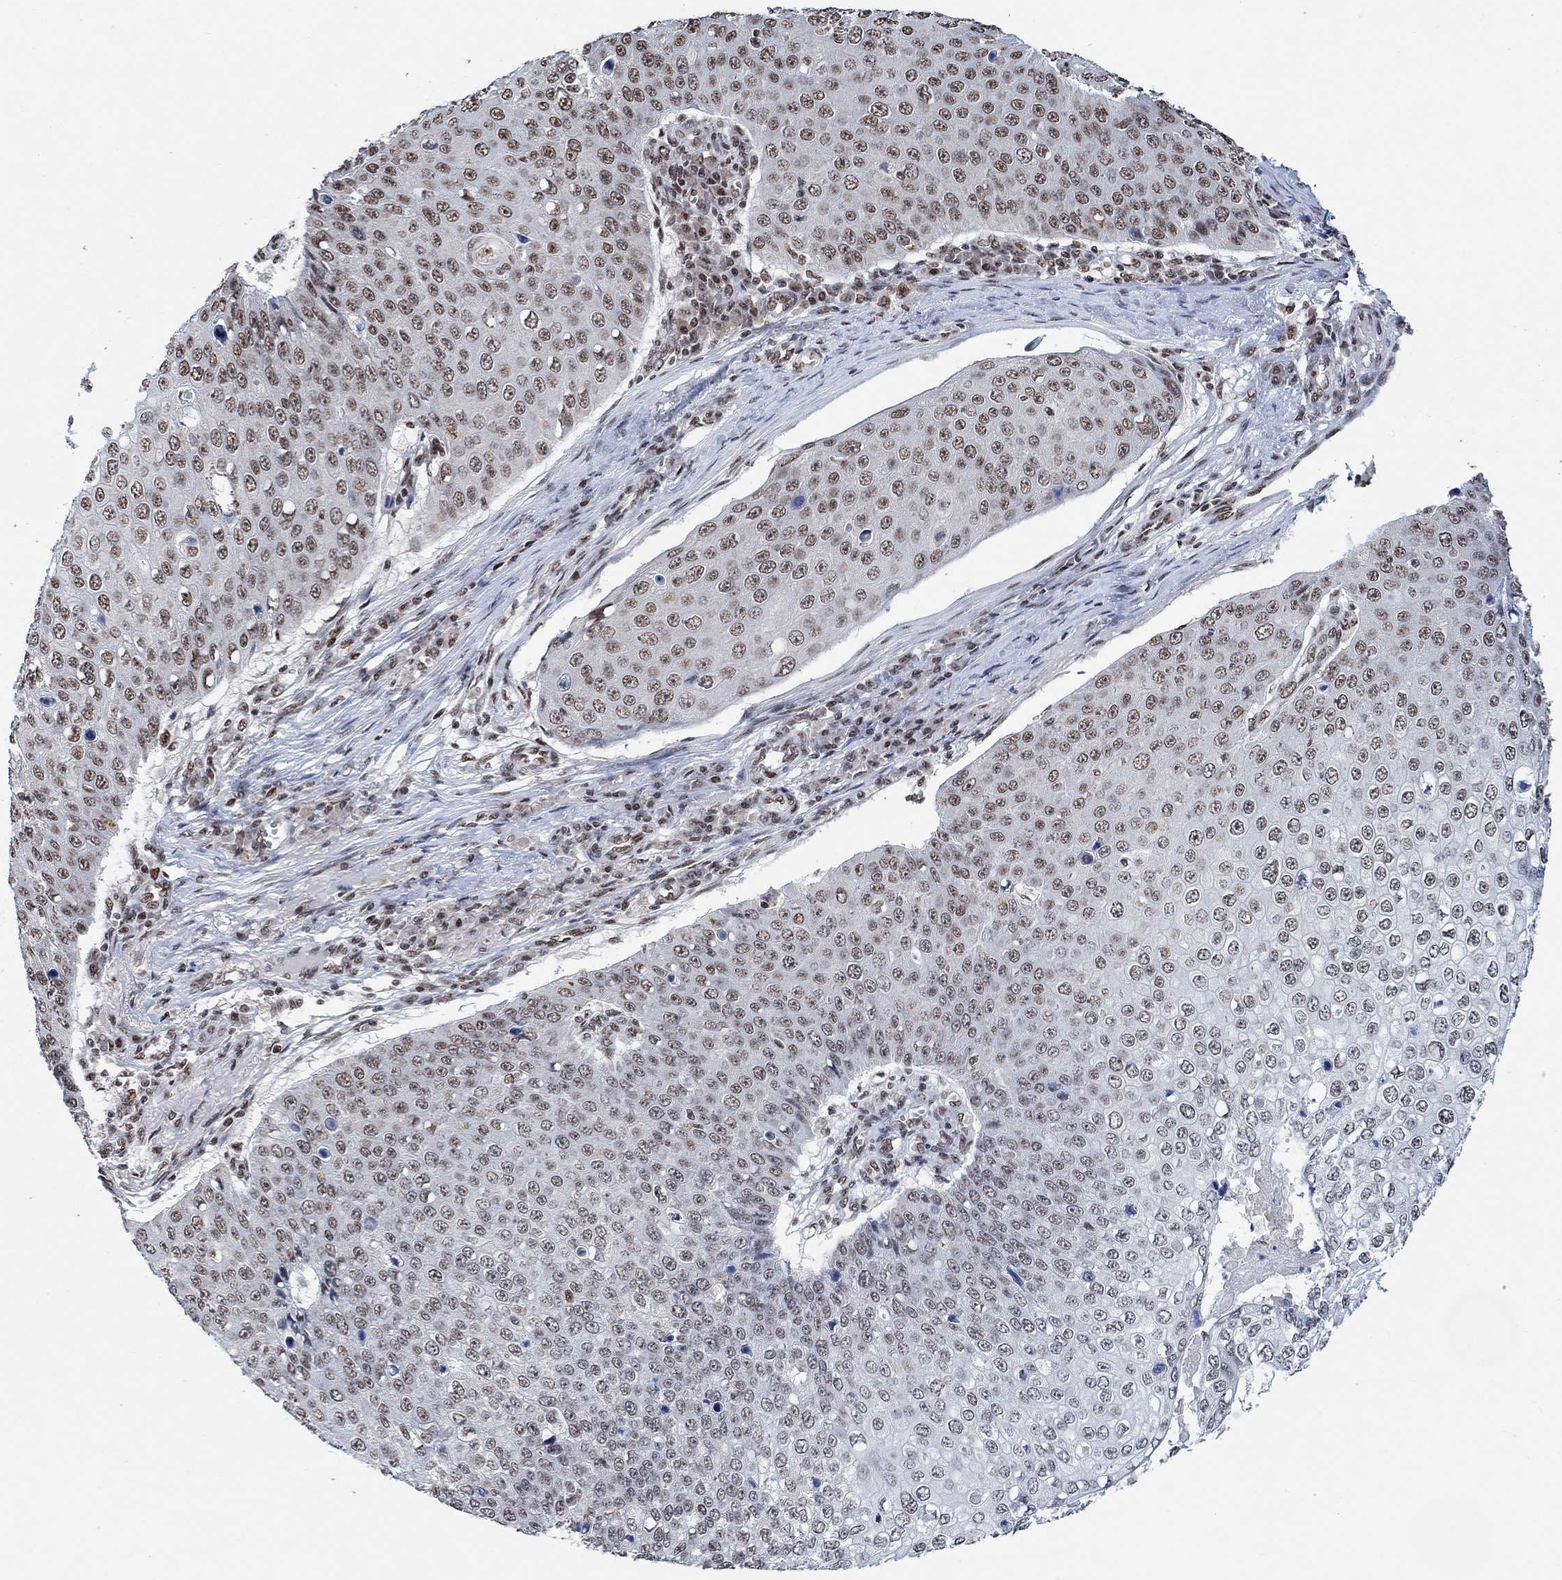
{"staining": {"intensity": "moderate", "quantity": "25%-75%", "location": "nuclear"}, "tissue": "skin cancer", "cell_type": "Tumor cells", "image_type": "cancer", "snomed": [{"axis": "morphology", "description": "Squamous cell carcinoma, NOS"}, {"axis": "topography", "description": "Skin"}], "caption": "This histopathology image exhibits IHC staining of skin cancer, with medium moderate nuclear staining in approximately 25%-75% of tumor cells.", "gene": "USP39", "patient": {"sex": "male", "age": 71}}